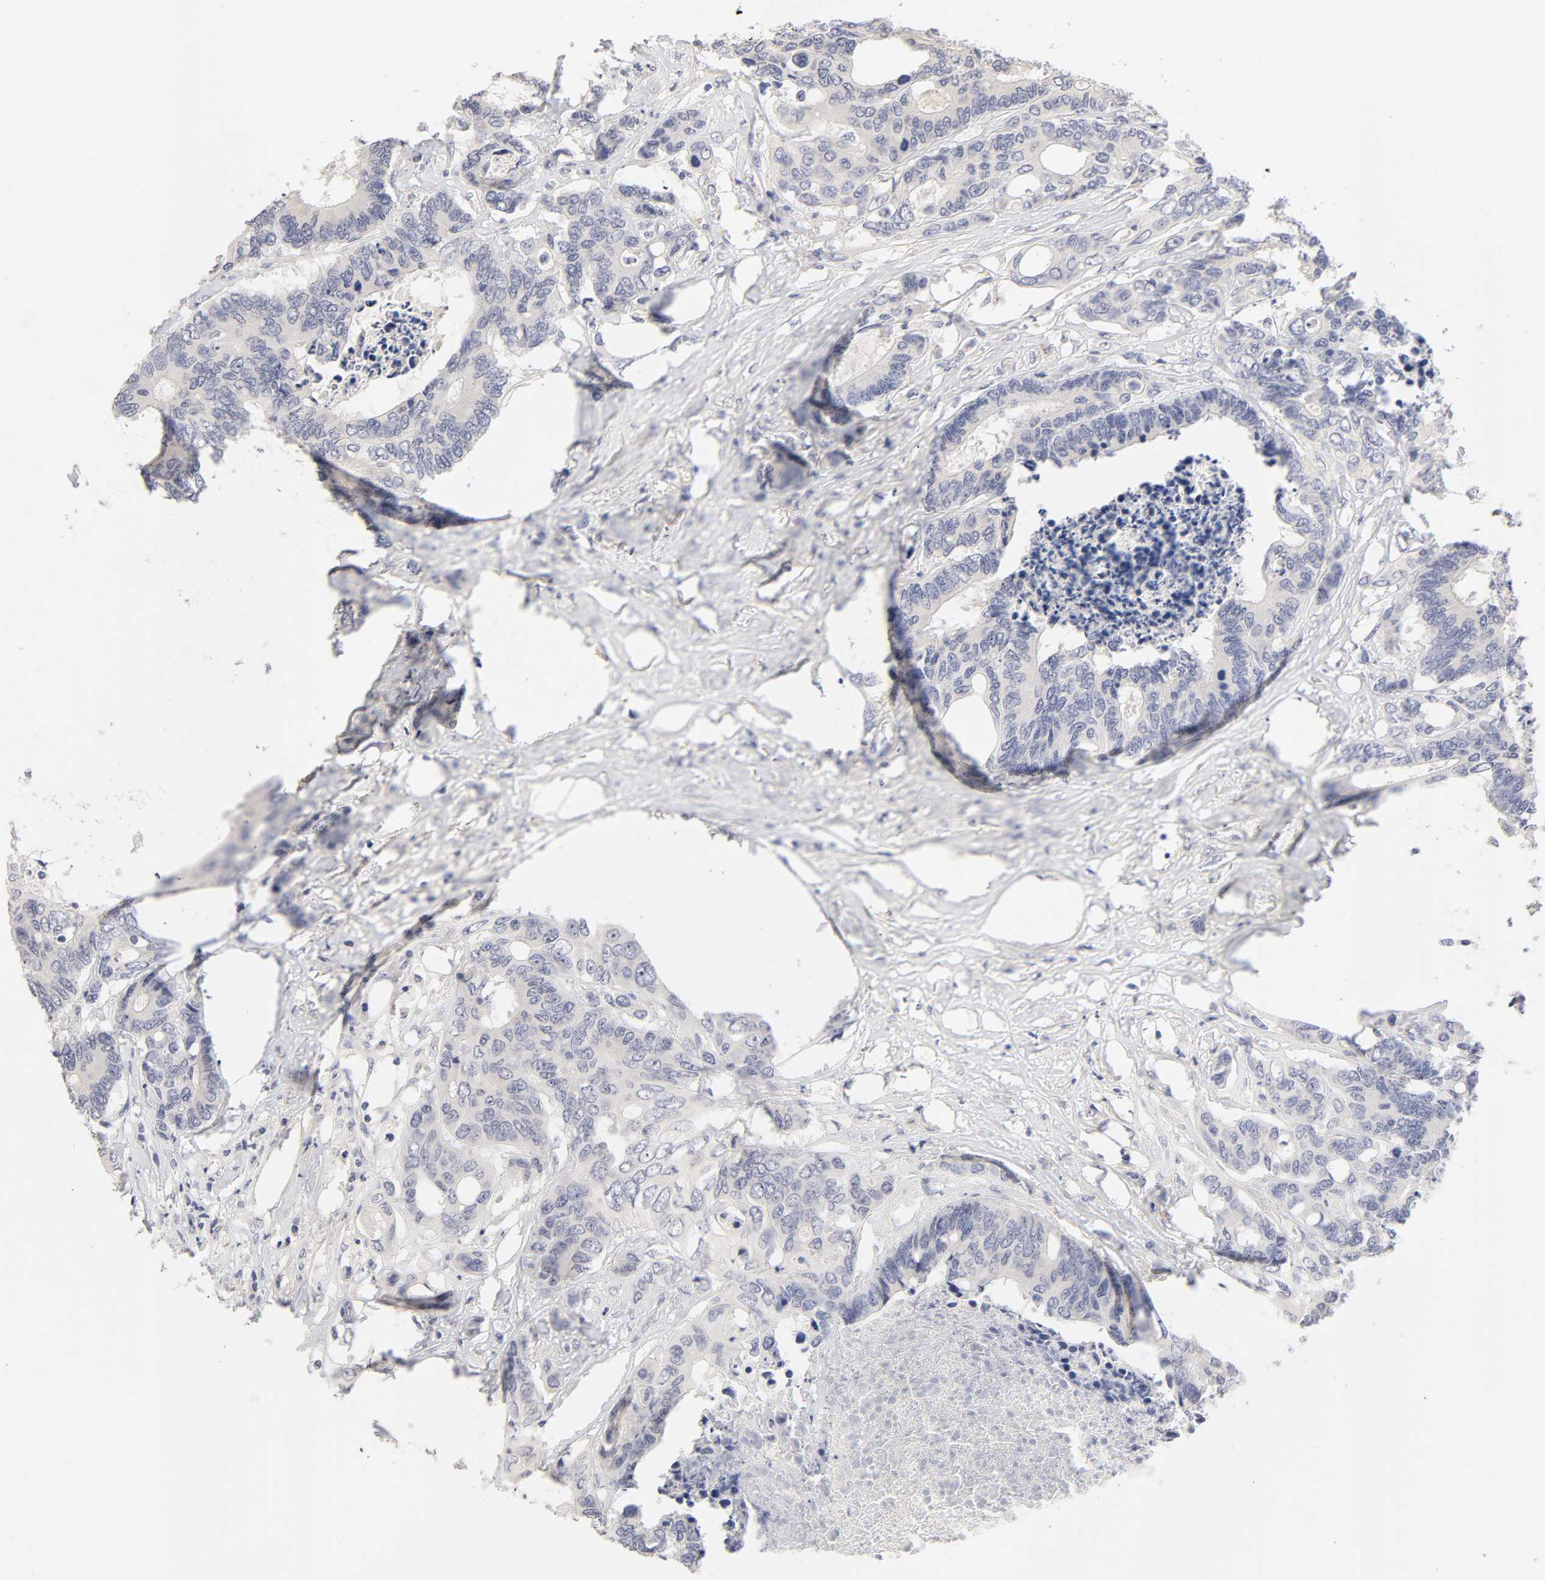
{"staining": {"intensity": "negative", "quantity": "none", "location": "none"}, "tissue": "colorectal cancer", "cell_type": "Tumor cells", "image_type": "cancer", "snomed": [{"axis": "morphology", "description": "Adenocarcinoma, NOS"}, {"axis": "topography", "description": "Rectum"}], "caption": "Tumor cells show no significant expression in colorectal adenocarcinoma.", "gene": "CYP4B1", "patient": {"sex": "male", "age": 55}}